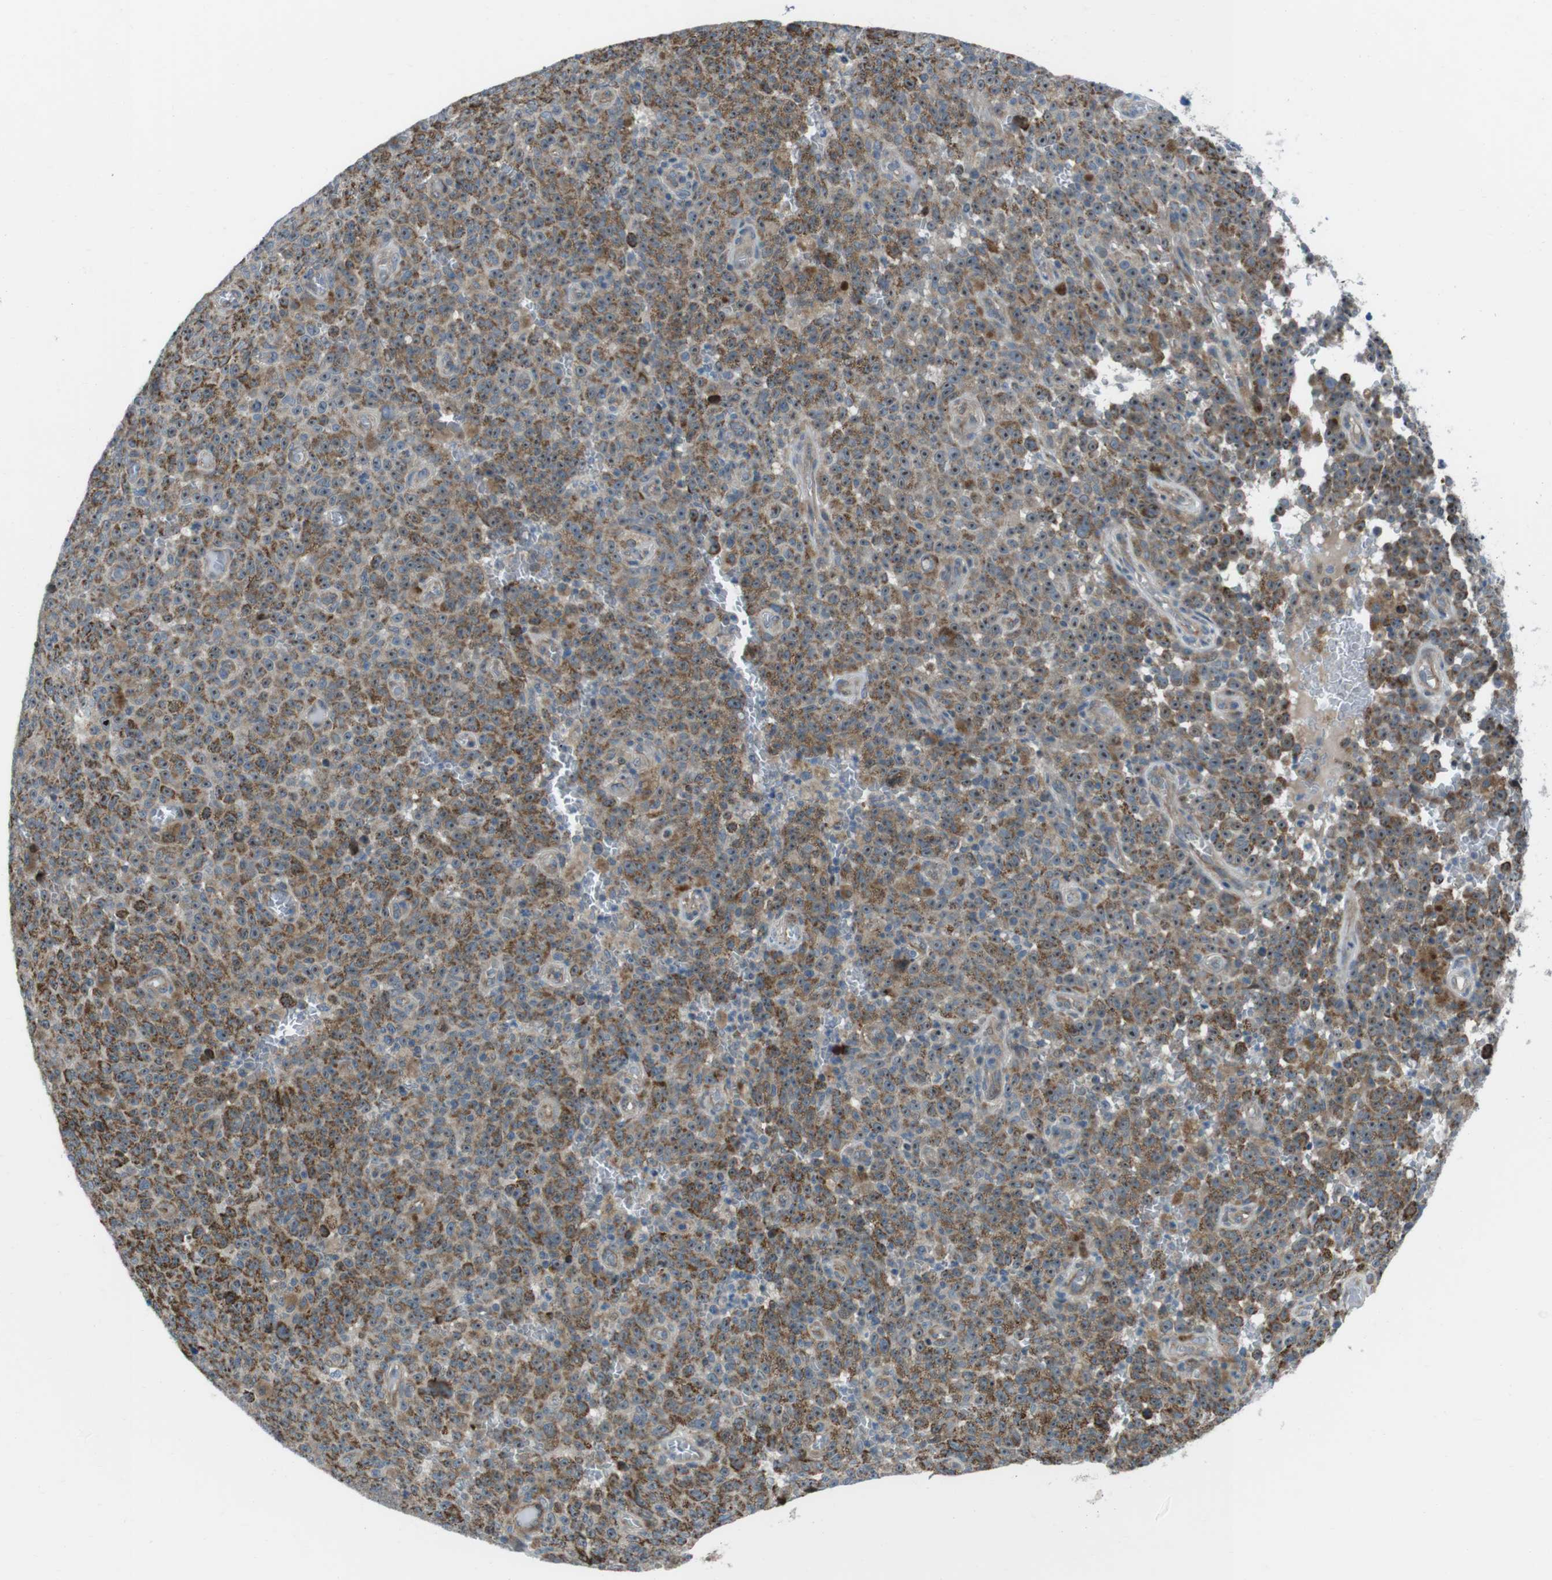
{"staining": {"intensity": "moderate", "quantity": ">75%", "location": "cytoplasmic/membranous,nuclear"}, "tissue": "melanoma", "cell_type": "Tumor cells", "image_type": "cancer", "snomed": [{"axis": "morphology", "description": "Malignant melanoma, NOS"}, {"axis": "topography", "description": "Skin"}], "caption": "A brown stain labels moderate cytoplasmic/membranous and nuclear expression of a protein in human melanoma tumor cells.", "gene": "FAM174B", "patient": {"sex": "female", "age": 82}}